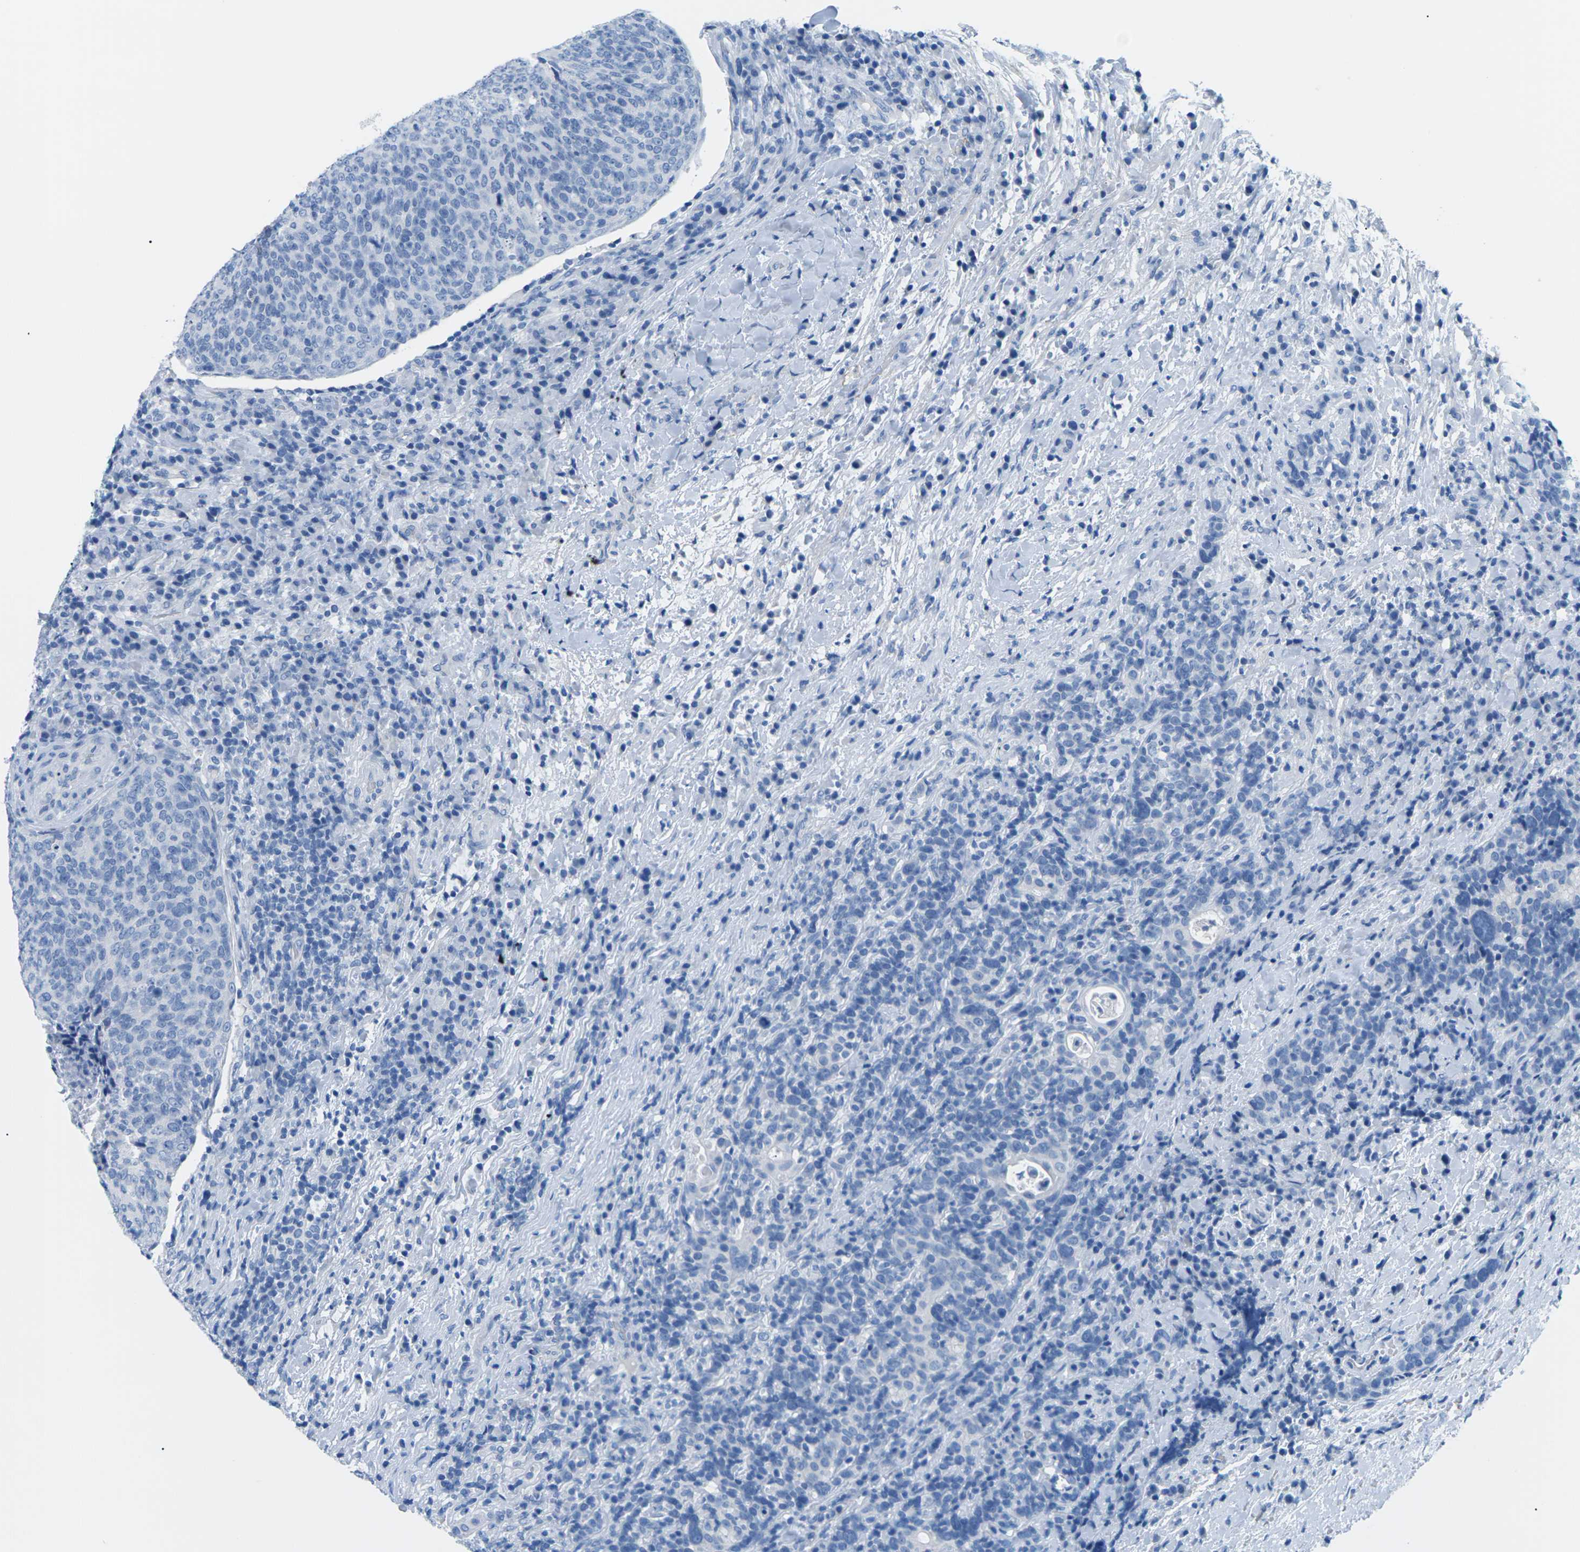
{"staining": {"intensity": "negative", "quantity": "none", "location": "none"}, "tissue": "head and neck cancer", "cell_type": "Tumor cells", "image_type": "cancer", "snomed": [{"axis": "morphology", "description": "Squamous cell carcinoma, NOS"}, {"axis": "morphology", "description": "Squamous cell carcinoma, metastatic, NOS"}, {"axis": "topography", "description": "Lymph node"}, {"axis": "topography", "description": "Head-Neck"}], "caption": "Metastatic squamous cell carcinoma (head and neck) stained for a protein using immunohistochemistry (IHC) displays no positivity tumor cells.", "gene": "SLC12A1", "patient": {"sex": "male", "age": 62}}